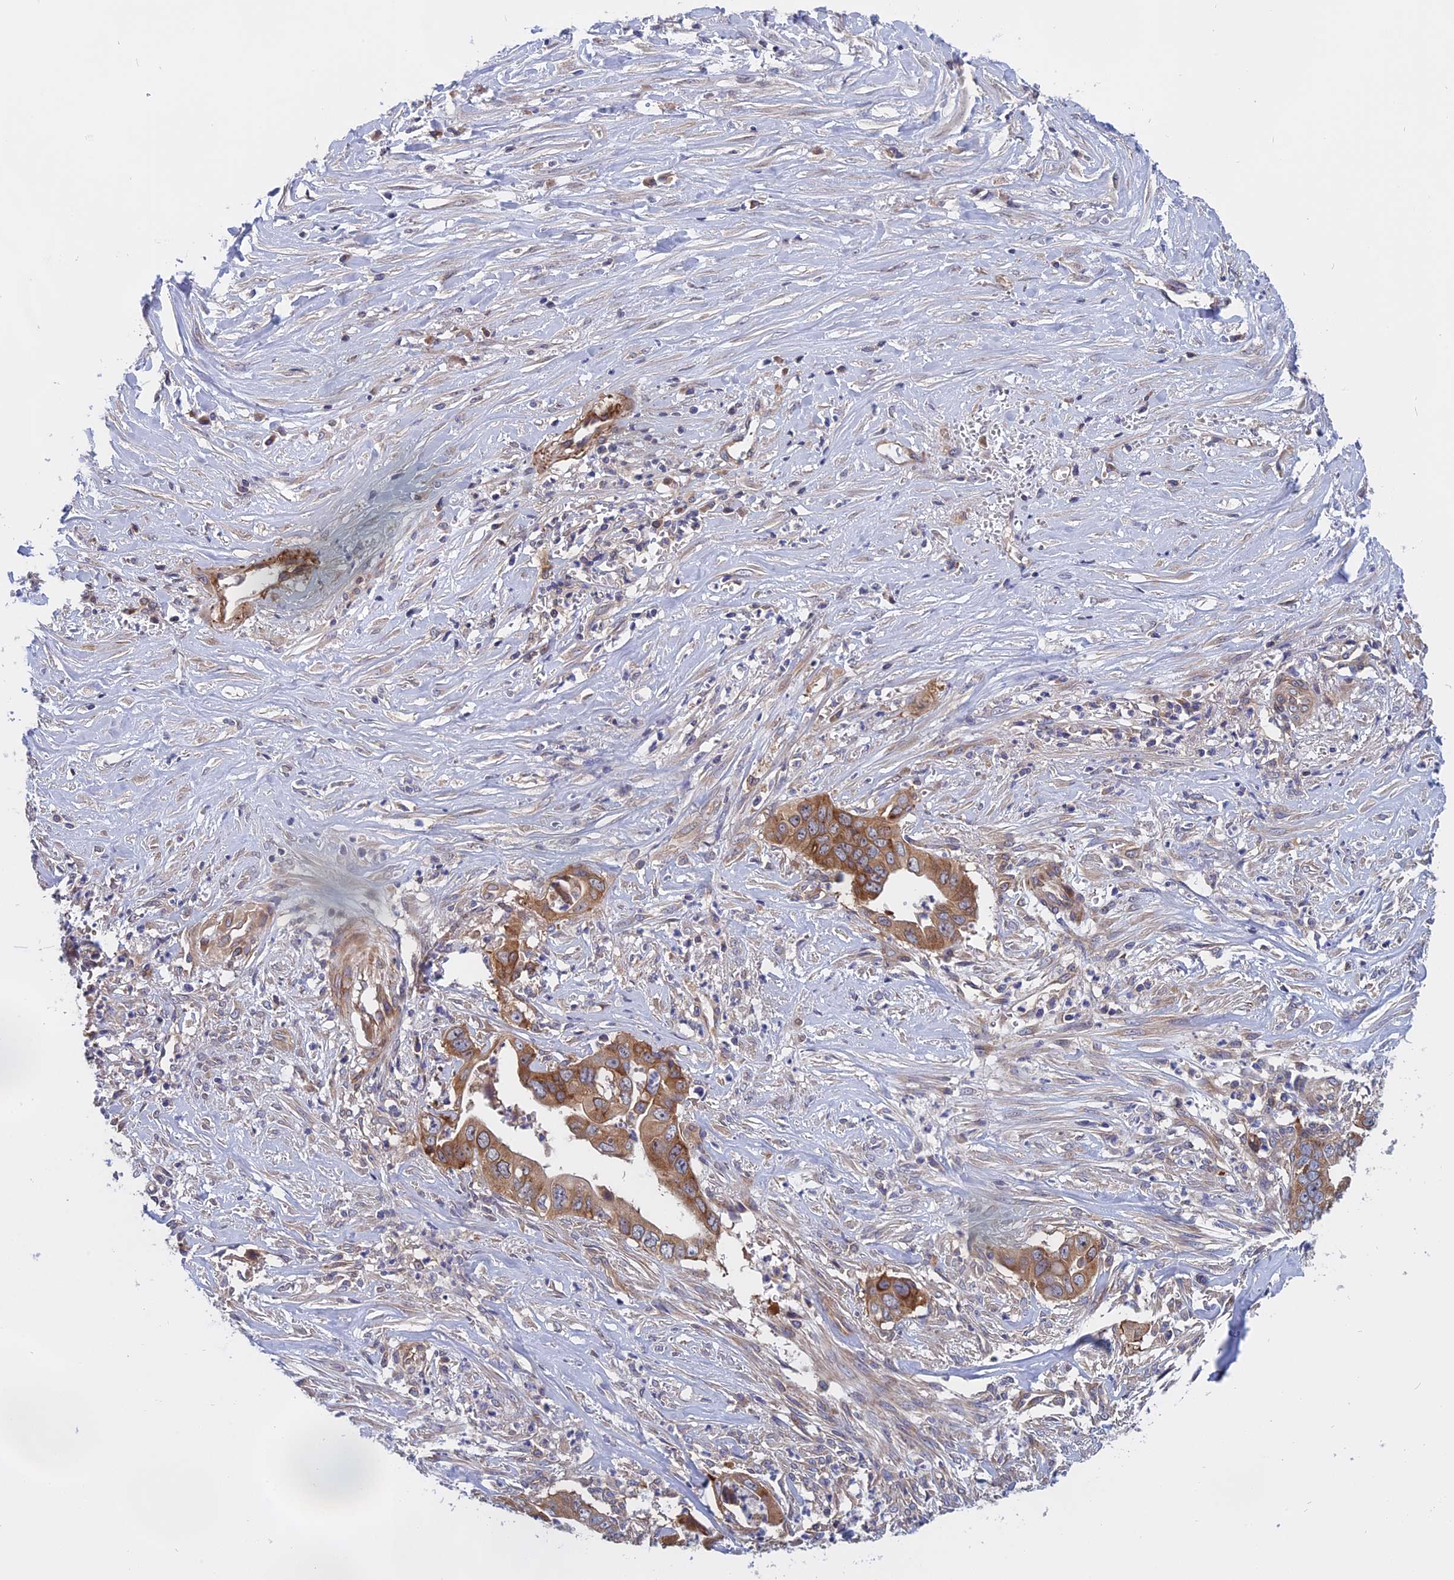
{"staining": {"intensity": "moderate", "quantity": "25%-75%", "location": "cytoplasmic/membranous"}, "tissue": "liver cancer", "cell_type": "Tumor cells", "image_type": "cancer", "snomed": [{"axis": "morphology", "description": "Cholangiocarcinoma"}, {"axis": "topography", "description": "Liver"}], "caption": "Moderate cytoplasmic/membranous staining is present in approximately 25%-75% of tumor cells in liver cancer.", "gene": "NAA10", "patient": {"sex": "female", "age": 79}}